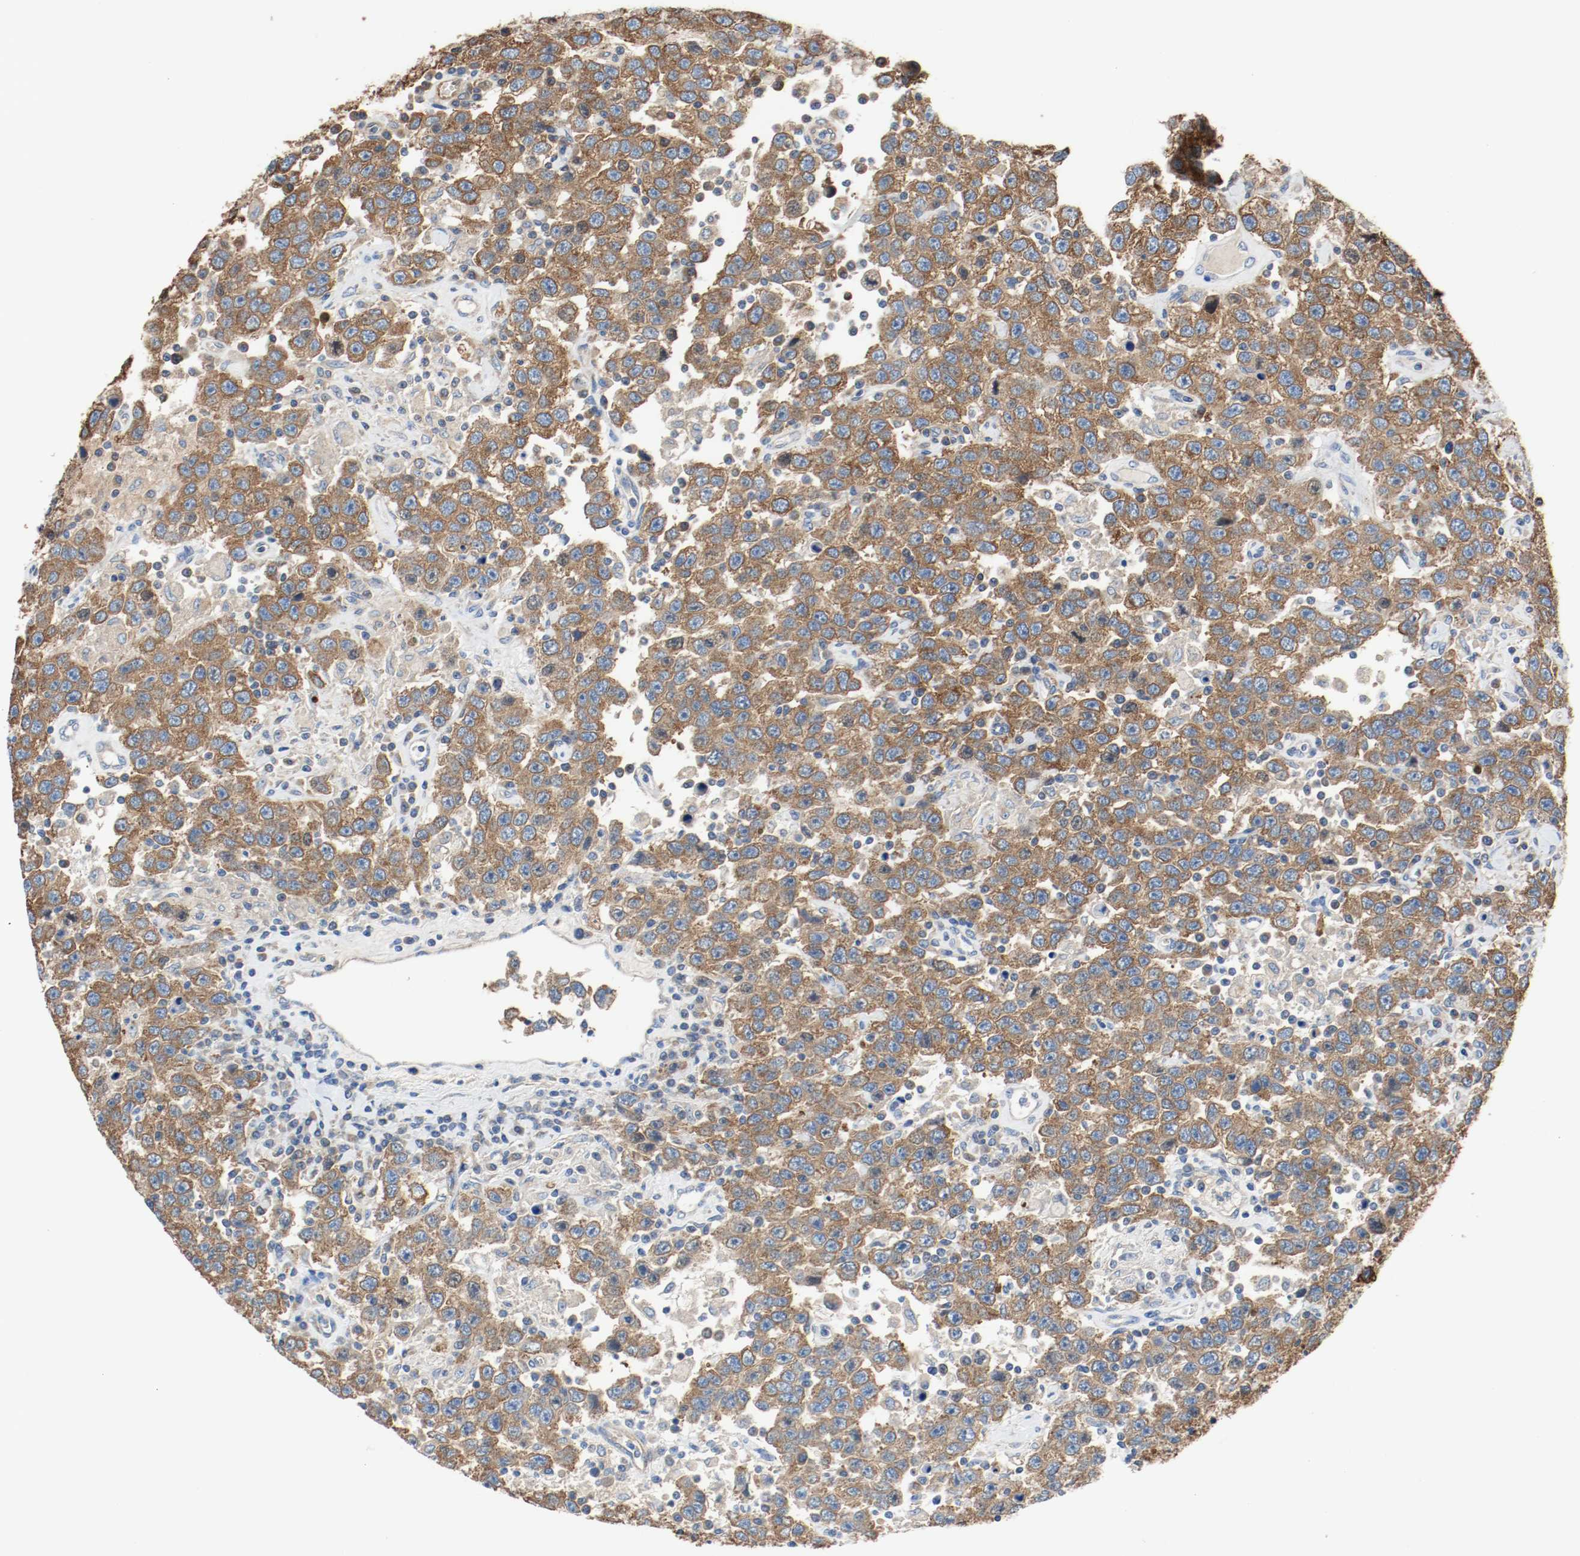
{"staining": {"intensity": "moderate", "quantity": ">75%", "location": "cytoplasmic/membranous"}, "tissue": "testis cancer", "cell_type": "Tumor cells", "image_type": "cancer", "snomed": [{"axis": "morphology", "description": "Seminoma, NOS"}, {"axis": "topography", "description": "Testis"}], "caption": "Moderate cytoplasmic/membranous protein positivity is seen in approximately >75% of tumor cells in seminoma (testis).", "gene": "TUBA3D", "patient": {"sex": "male", "age": 41}}